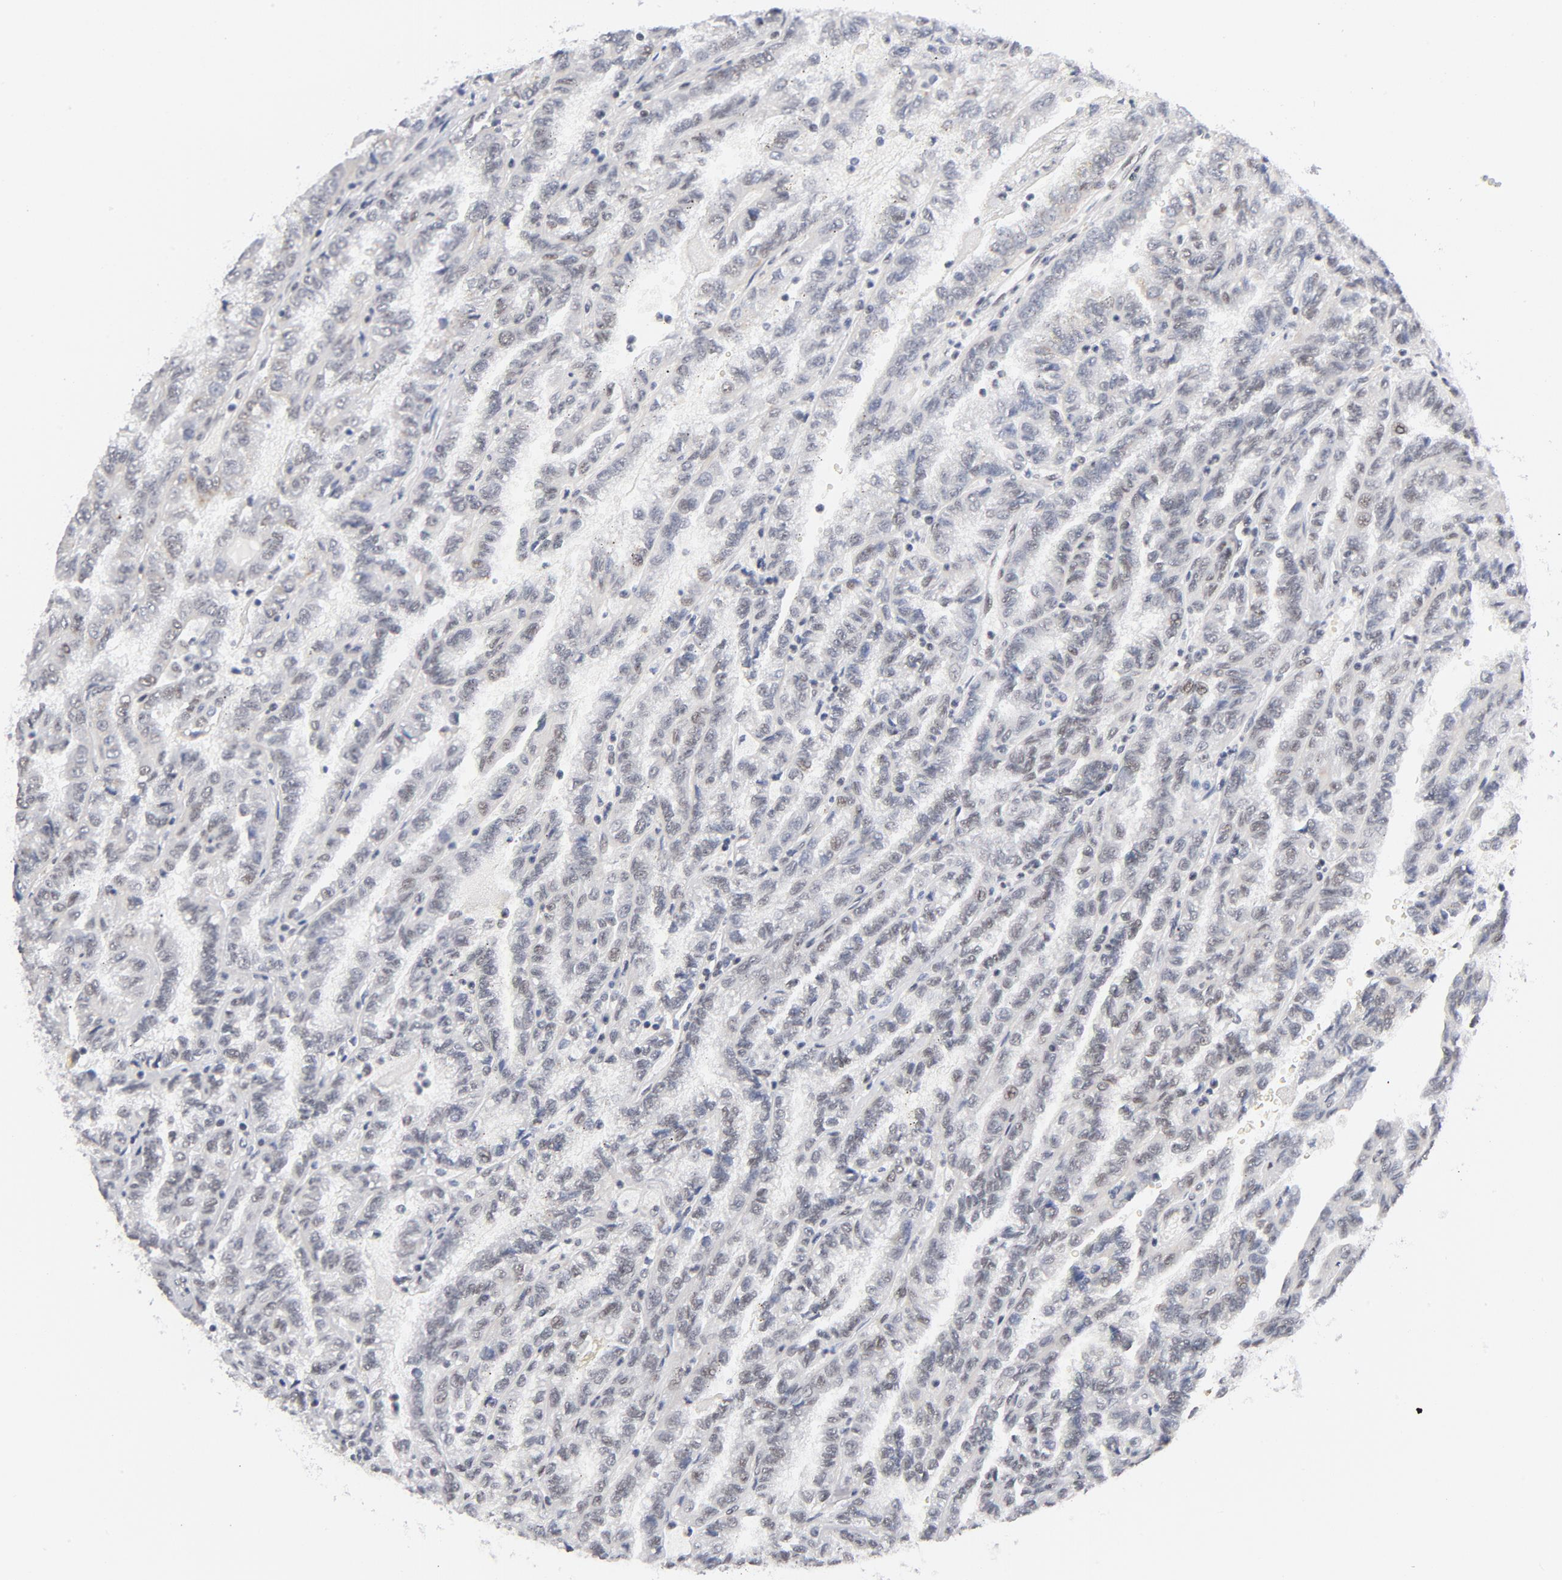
{"staining": {"intensity": "weak", "quantity": "25%-75%", "location": "nuclear"}, "tissue": "renal cancer", "cell_type": "Tumor cells", "image_type": "cancer", "snomed": [{"axis": "morphology", "description": "Inflammation, NOS"}, {"axis": "morphology", "description": "Adenocarcinoma, NOS"}, {"axis": "topography", "description": "Kidney"}], "caption": "Protein expression analysis of adenocarcinoma (renal) shows weak nuclear staining in about 25%-75% of tumor cells.", "gene": "BAP1", "patient": {"sex": "male", "age": 68}}